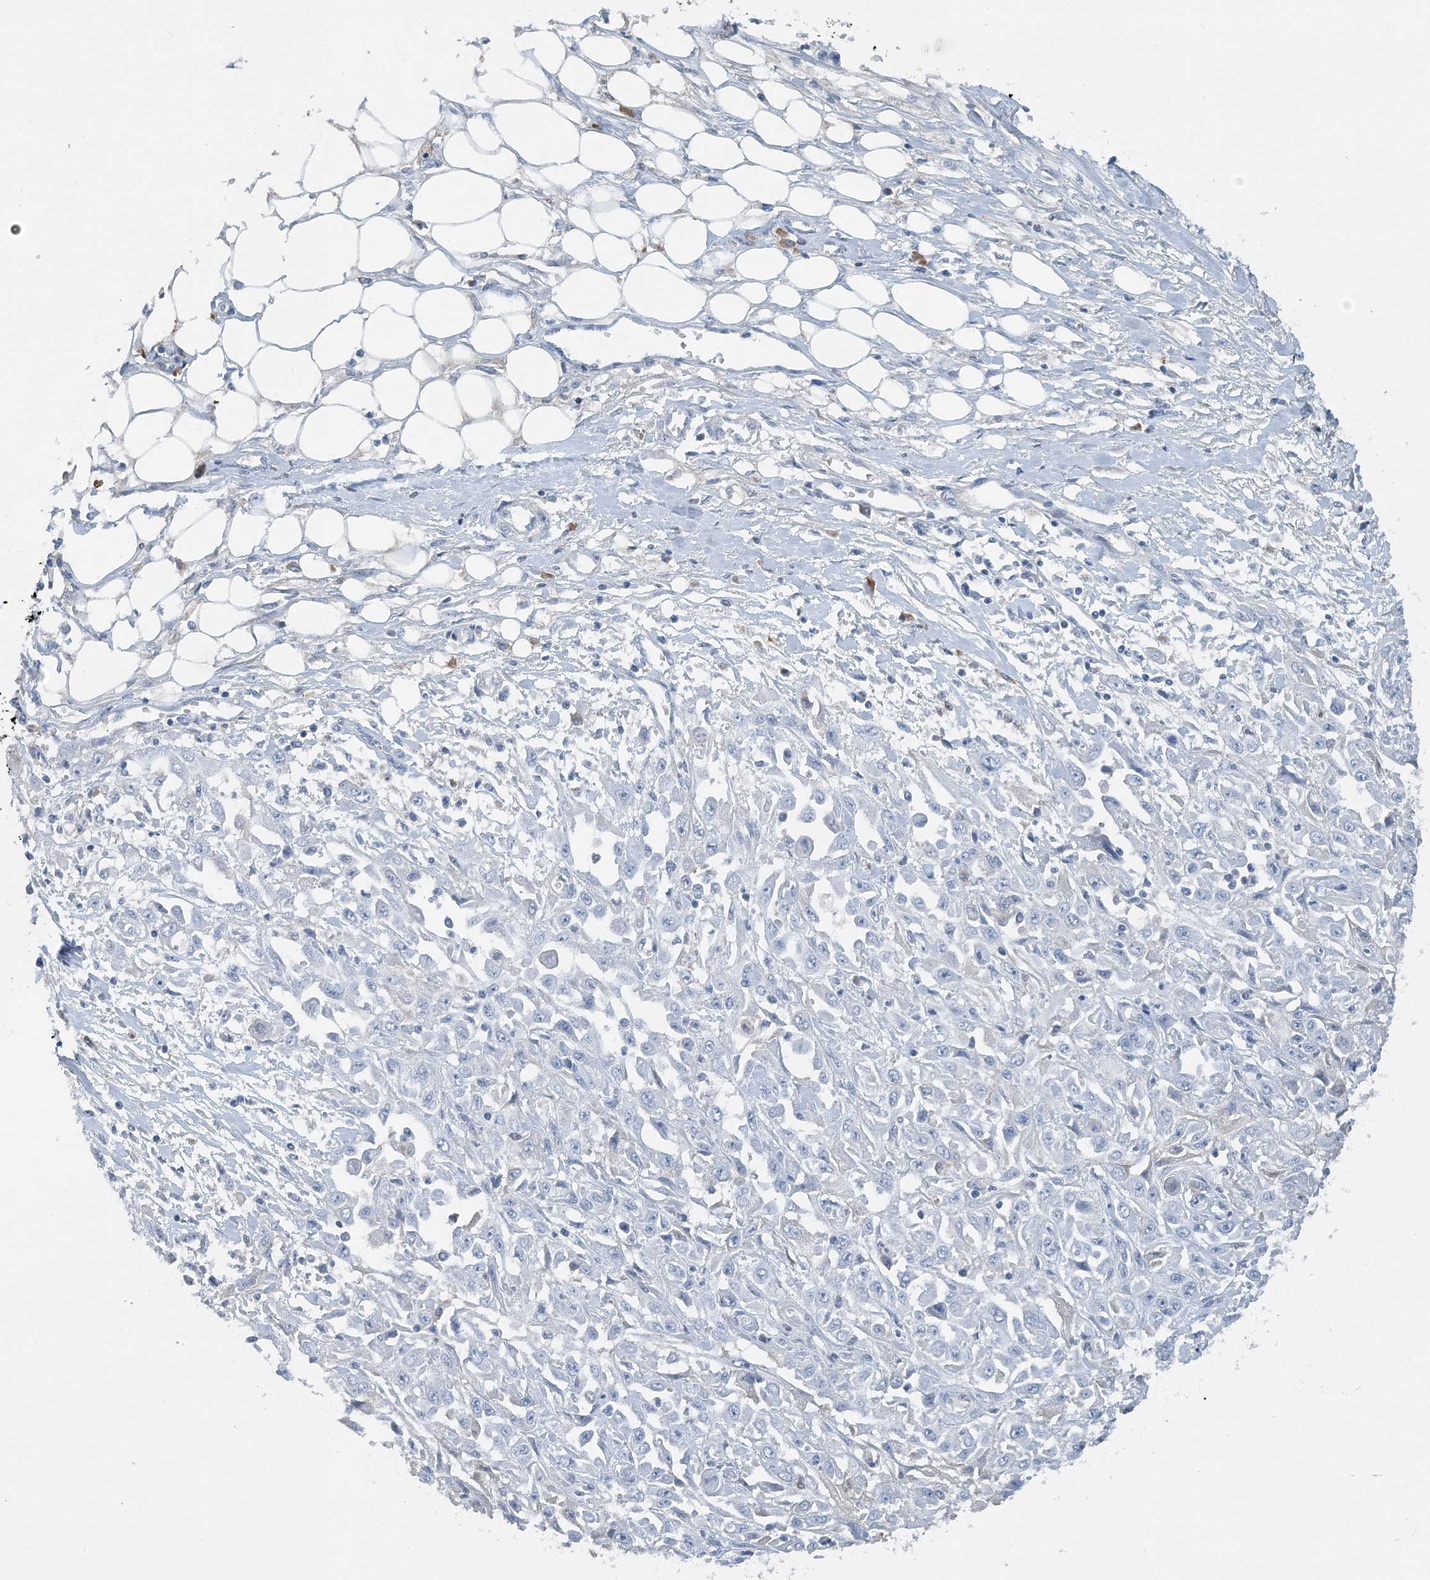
{"staining": {"intensity": "negative", "quantity": "none", "location": "none"}, "tissue": "skin cancer", "cell_type": "Tumor cells", "image_type": "cancer", "snomed": [{"axis": "morphology", "description": "Squamous cell carcinoma, NOS"}, {"axis": "morphology", "description": "Squamous cell carcinoma, metastatic, NOS"}, {"axis": "topography", "description": "Skin"}, {"axis": "topography", "description": "Lymph node"}], "caption": "Tumor cells show no significant staining in squamous cell carcinoma (skin).", "gene": "CTRL", "patient": {"sex": "male", "age": 75}}